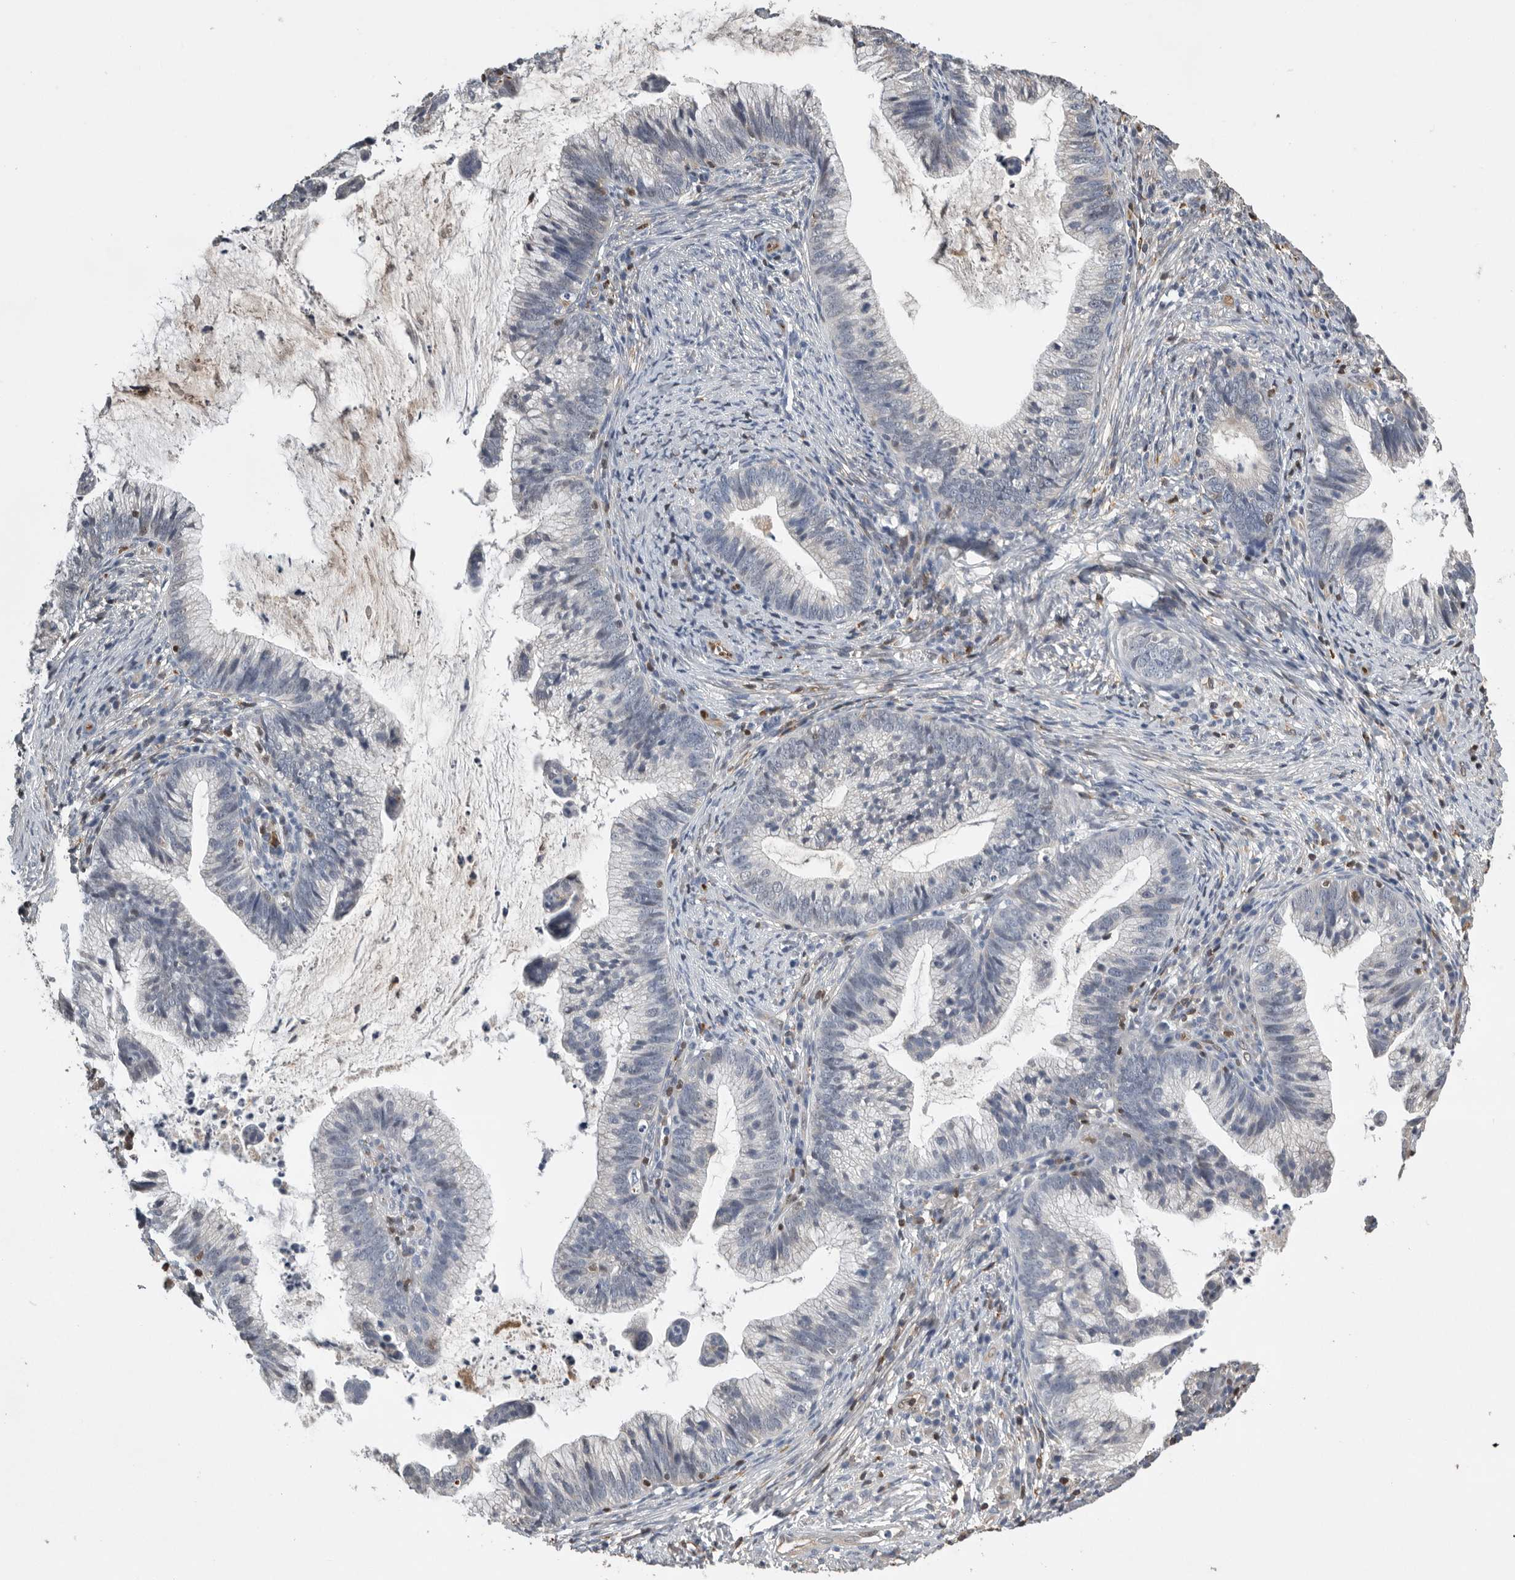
{"staining": {"intensity": "negative", "quantity": "none", "location": "none"}, "tissue": "cervical cancer", "cell_type": "Tumor cells", "image_type": "cancer", "snomed": [{"axis": "morphology", "description": "Adenocarcinoma, NOS"}, {"axis": "topography", "description": "Cervix"}], "caption": "DAB (3,3'-diaminobenzidine) immunohistochemical staining of adenocarcinoma (cervical) demonstrates no significant staining in tumor cells.", "gene": "PDCD4", "patient": {"sex": "female", "age": 36}}